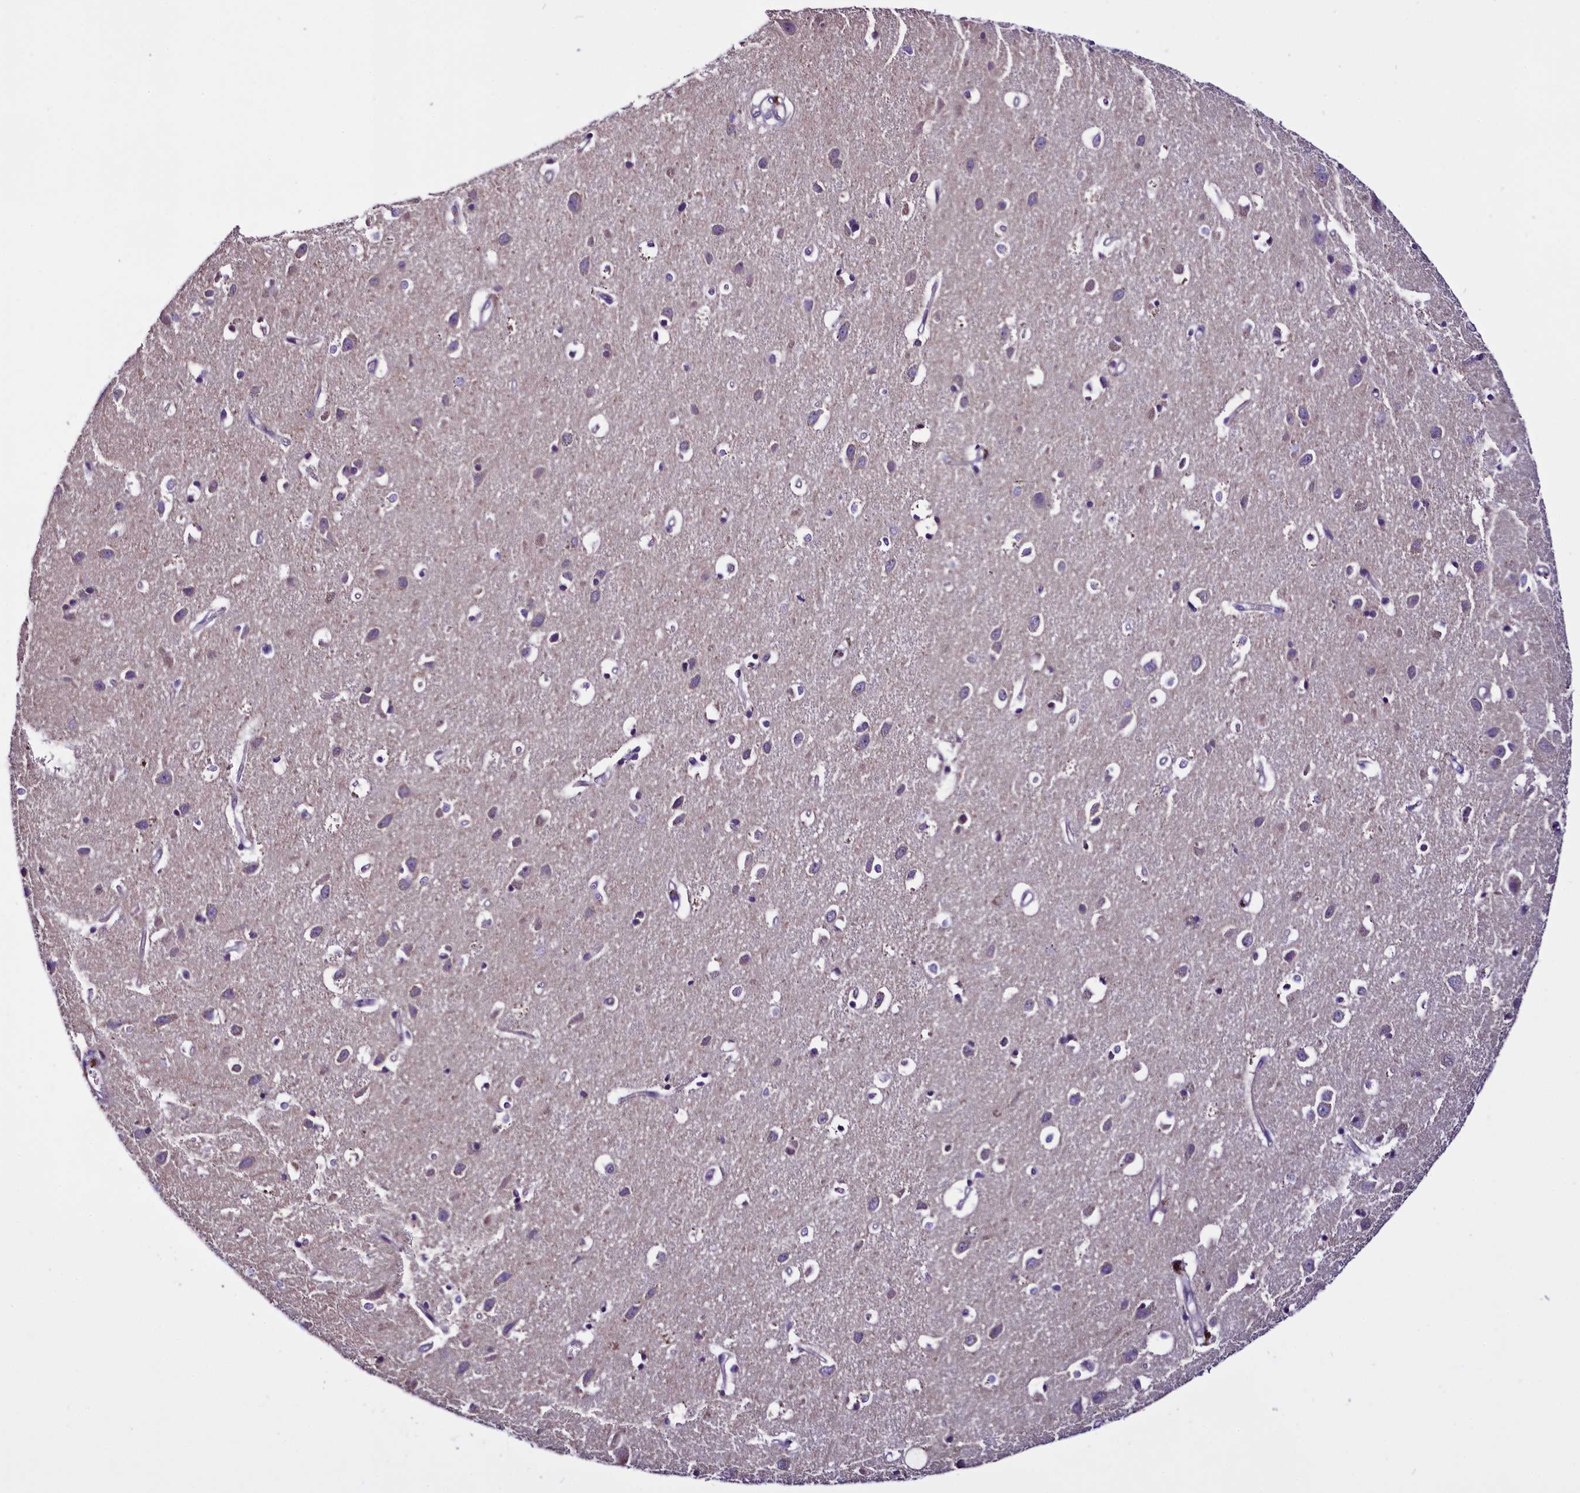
{"staining": {"intensity": "negative", "quantity": "none", "location": "none"}, "tissue": "cerebral cortex", "cell_type": "Endothelial cells", "image_type": "normal", "snomed": [{"axis": "morphology", "description": "Normal tissue, NOS"}, {"axis": "topography", "description": "Cerebral cortex"}], "caption": "The immunohistochemistry (IHC) photomicrograph has no significant expression in endothelial cells of cerebral cortex. Nuclei are stained in blue.", "gene": "C9orf40", "patient": {"sex": "female", "age": 64}}